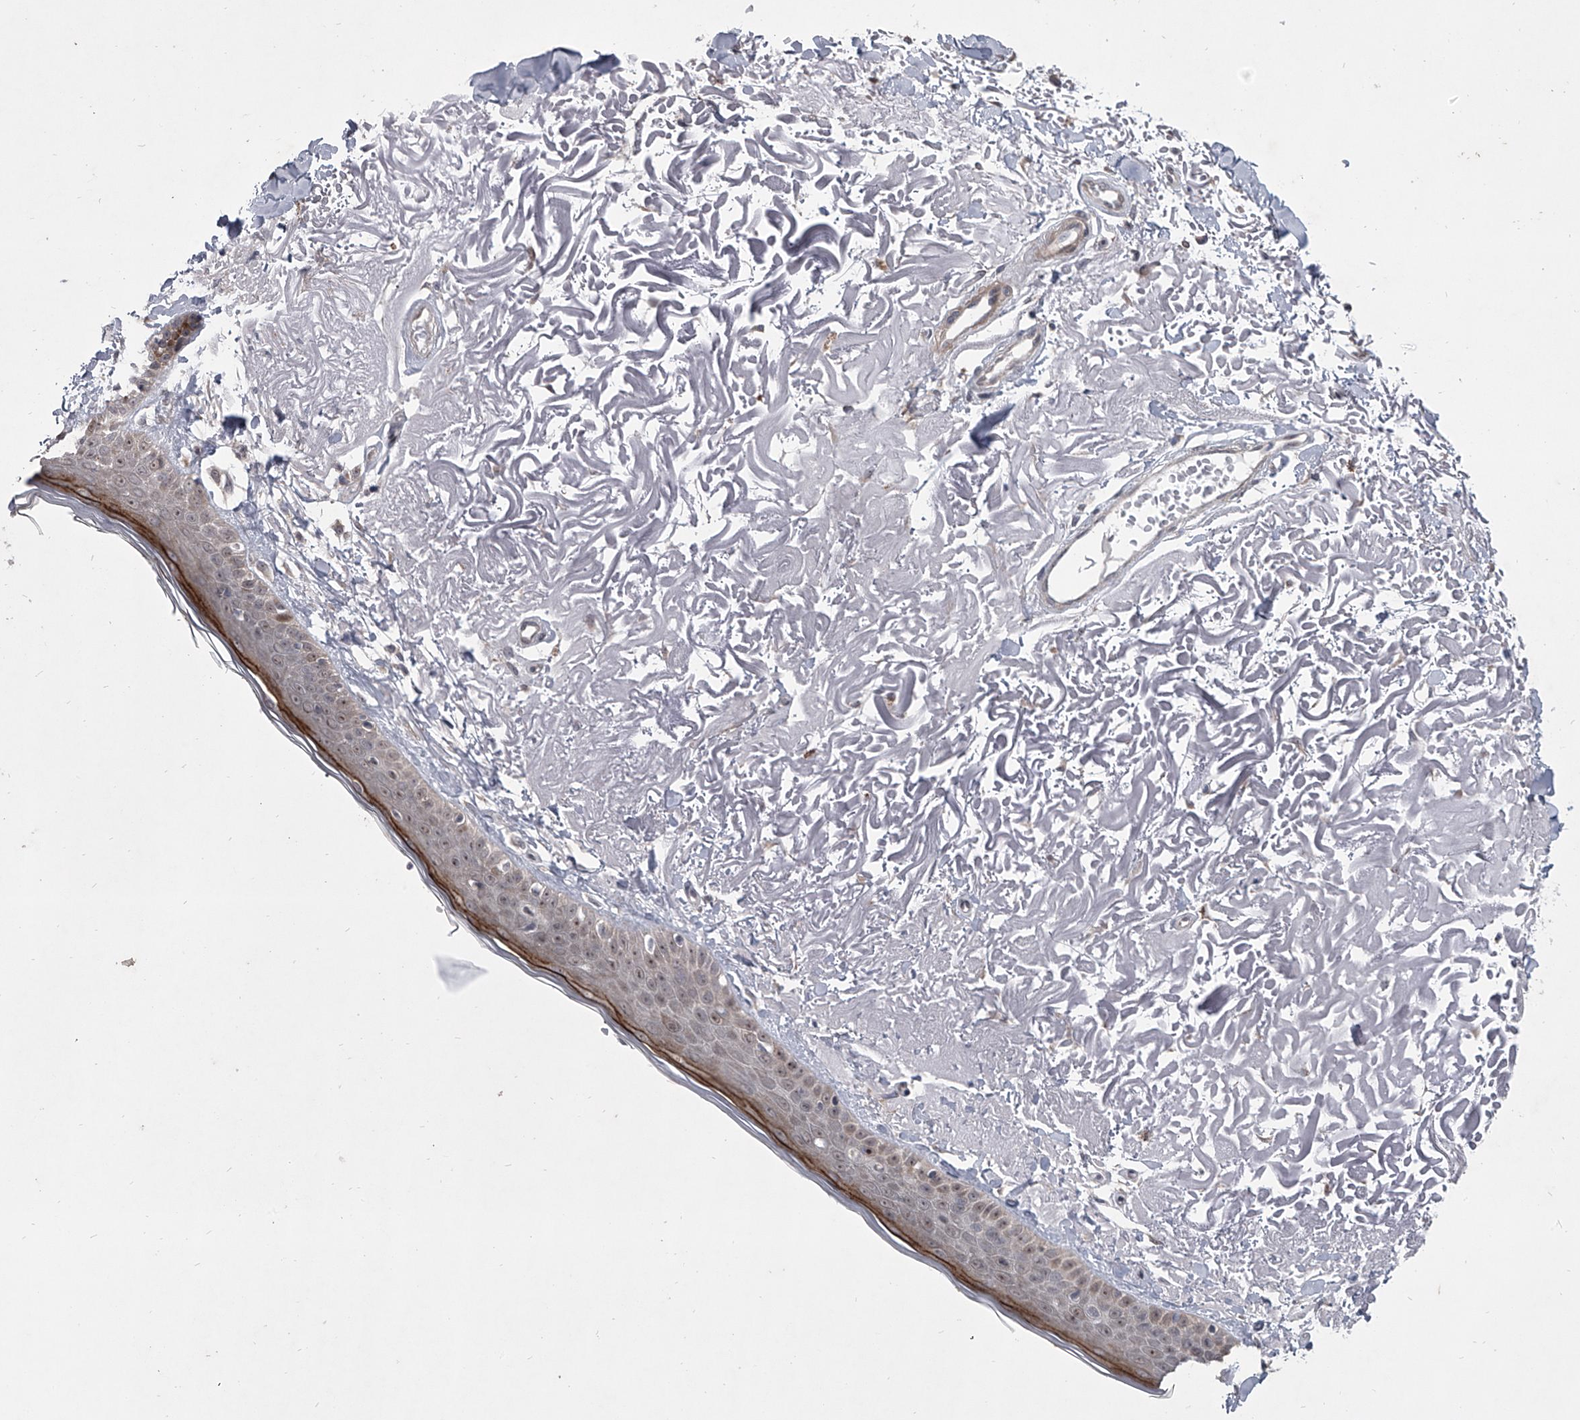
{"staining": {"intensity": "negative", "quantity": "none", "location": "none"}, "tissue": "skin", "cell_type": "Fibroblasts", "image_type": "normal", "snomed": [{"axis": "morphology", "description": "Normal tissue, NOS"}, {"axis": "topography", "description": "Skin"}, {"axis": "topography", "description": "Skeletal muscle"}], "caption": "There is no significant positivity in fibroblasts of skin. Brightfield microscopy of IHC stained with DAB (3,3'-diaminobenzidine) (brown) and hematoxylin (blue), captured at high magnification.", "gene": "HEATR6", "patient": {"sex": "male", "age": 83}}